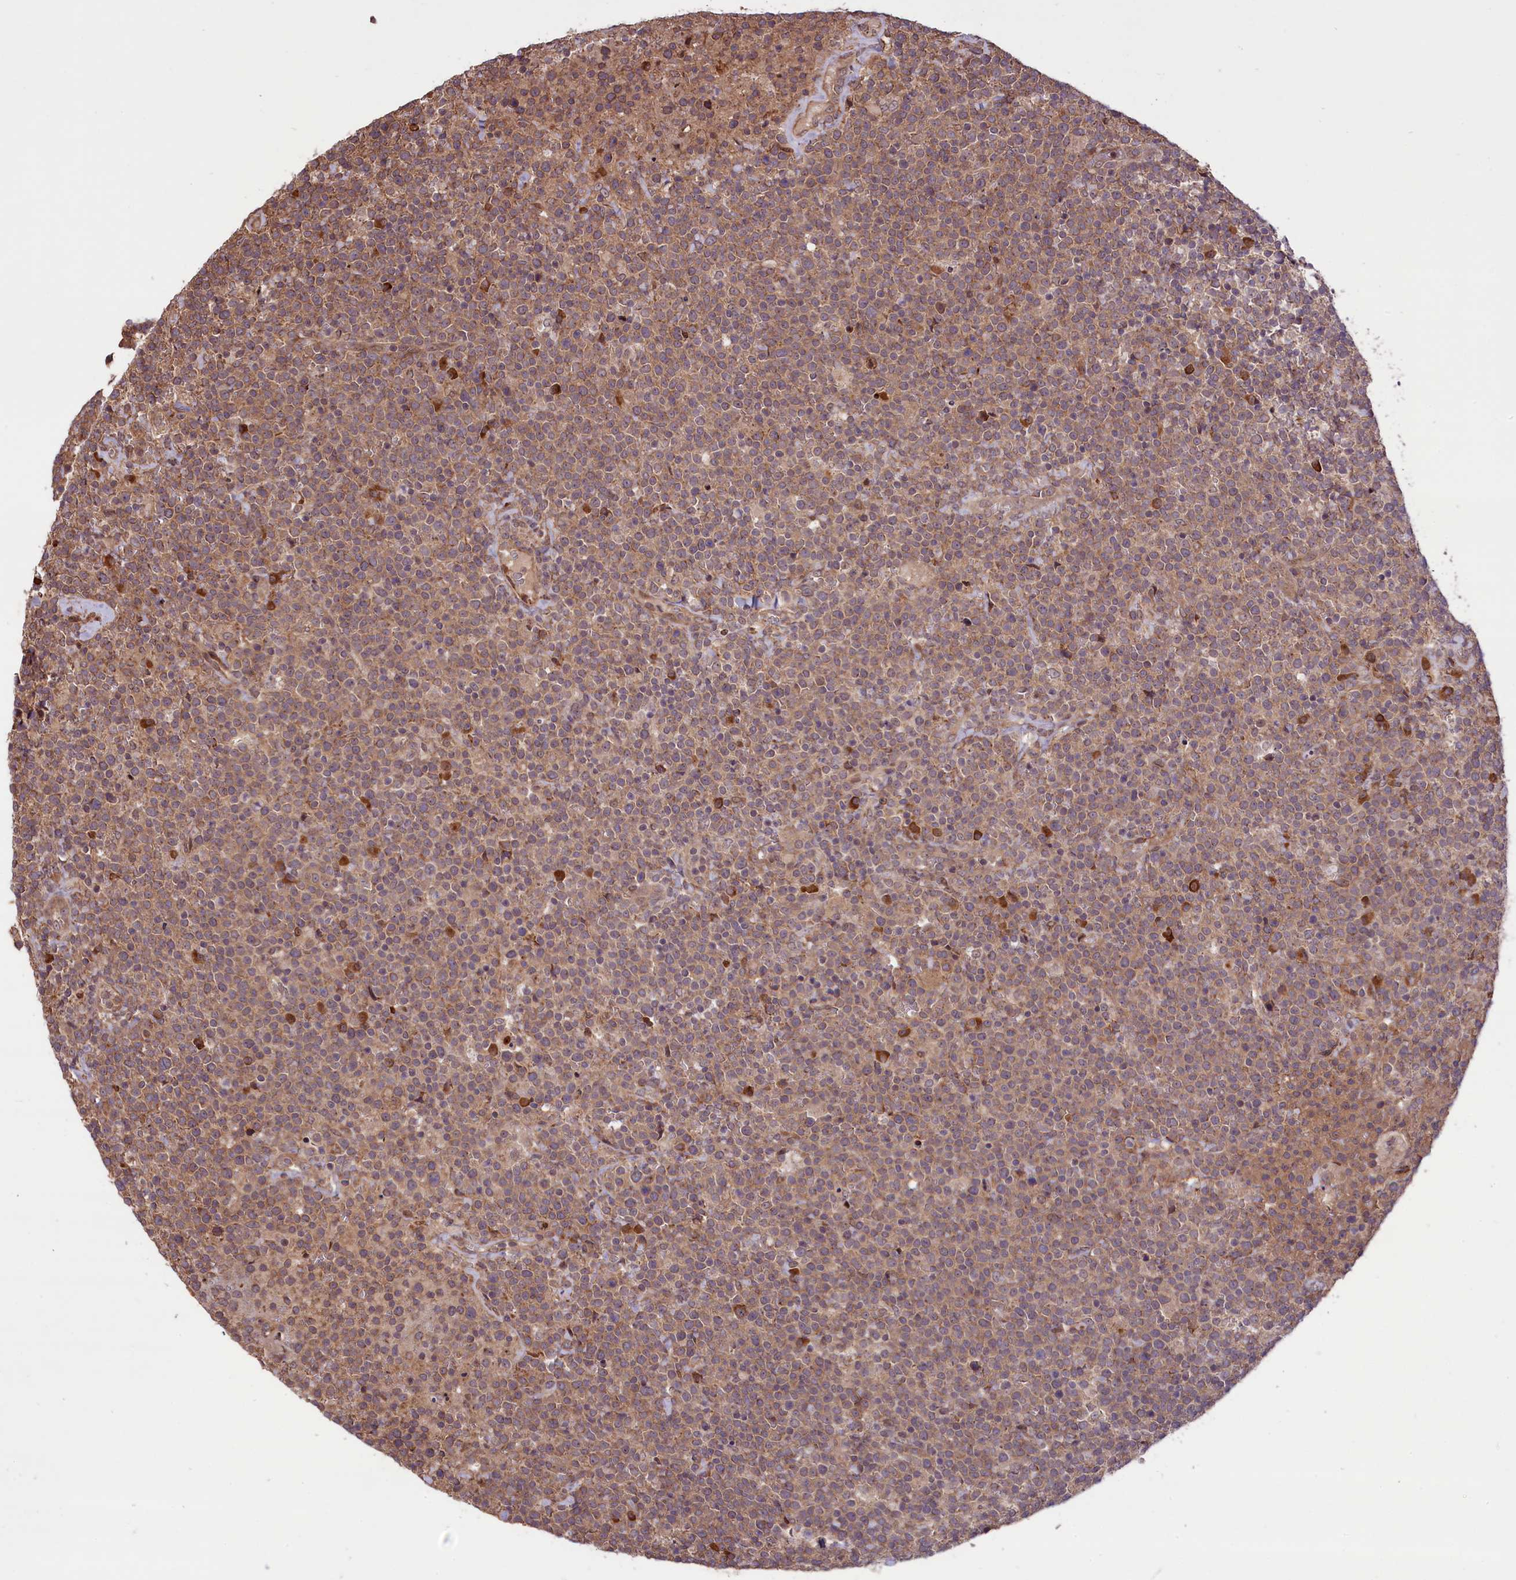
{"staining": {"intensity": "moderate", "quantity": ">75%", "location": "cytoplasmic/membranous"}, "tissue": "lymphoma", "cell_type": "Tumor cells", "image_type": "cancer", "snomed": [{"axis": "morphology", "description": "Malignant lymphoma, non-Hodgkin's type, High grade"}, {"axis": "topography", "description": "Lymph node"}], "caption": "Immunohistochemical staining of lymphoma demonstrates medium levels of moderate cytoplasmic/membranous positivity in about >75% of tumor cells. (DAB IHC with brightfield microscopy, high magnification).", "gene": "HDAC5", "patient": {"sex": "male", "age": 61}}